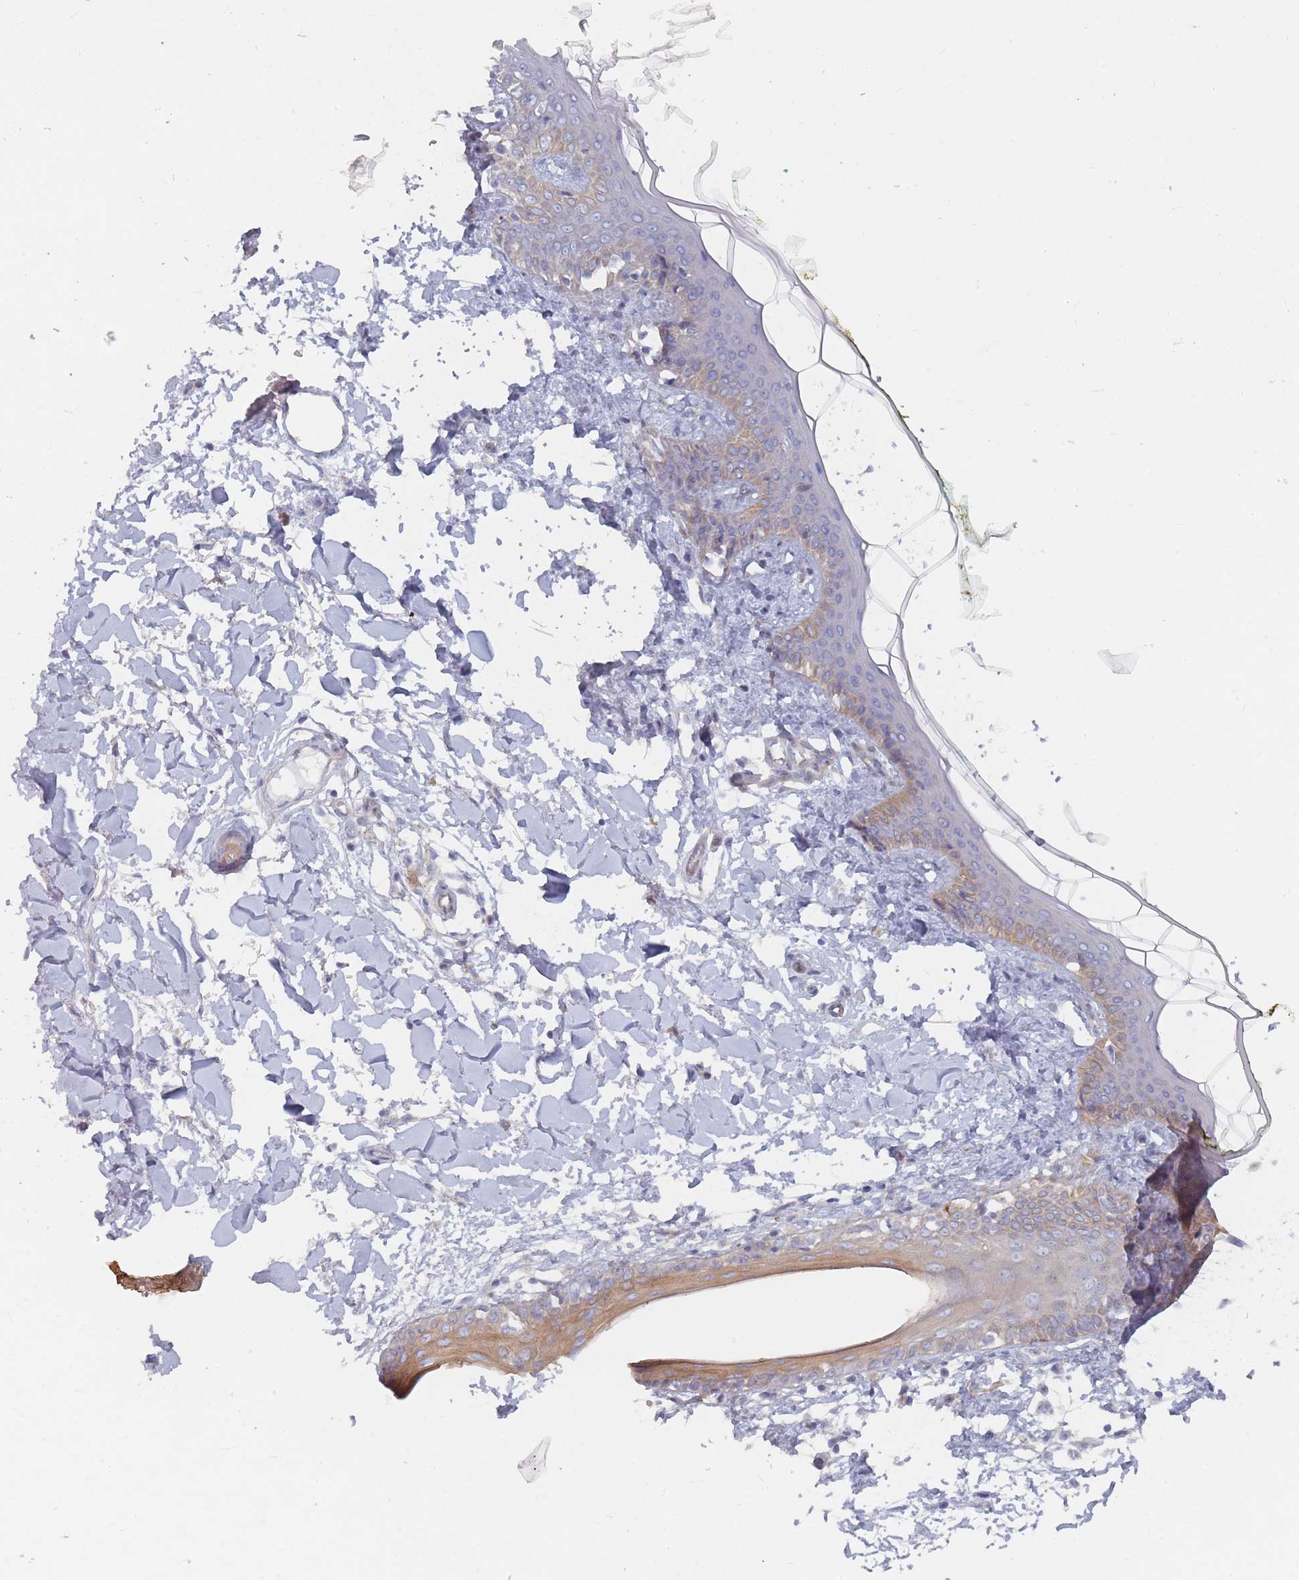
{"staining": {"intensity": "negative", "quantity": "none", "location": "none"}, "tissue": "skin", "cell_type": "Fibroblasts", "image_type": "normal", "snomed": [{"axis": "morphology", "description": "Normal tissue, NOS"}, {"axis": "topography", "description": "Skin"}], "caption": "An image of human skin is negative for staining in fibroblasts. The staining was performed using DAB to visualize the protein expression in brown, while the nuclei were stained in blue with hematoxylin (Magnification: 20x).", "gene": "EFCC1", "patient": {"sex": "female", "age": 34}}